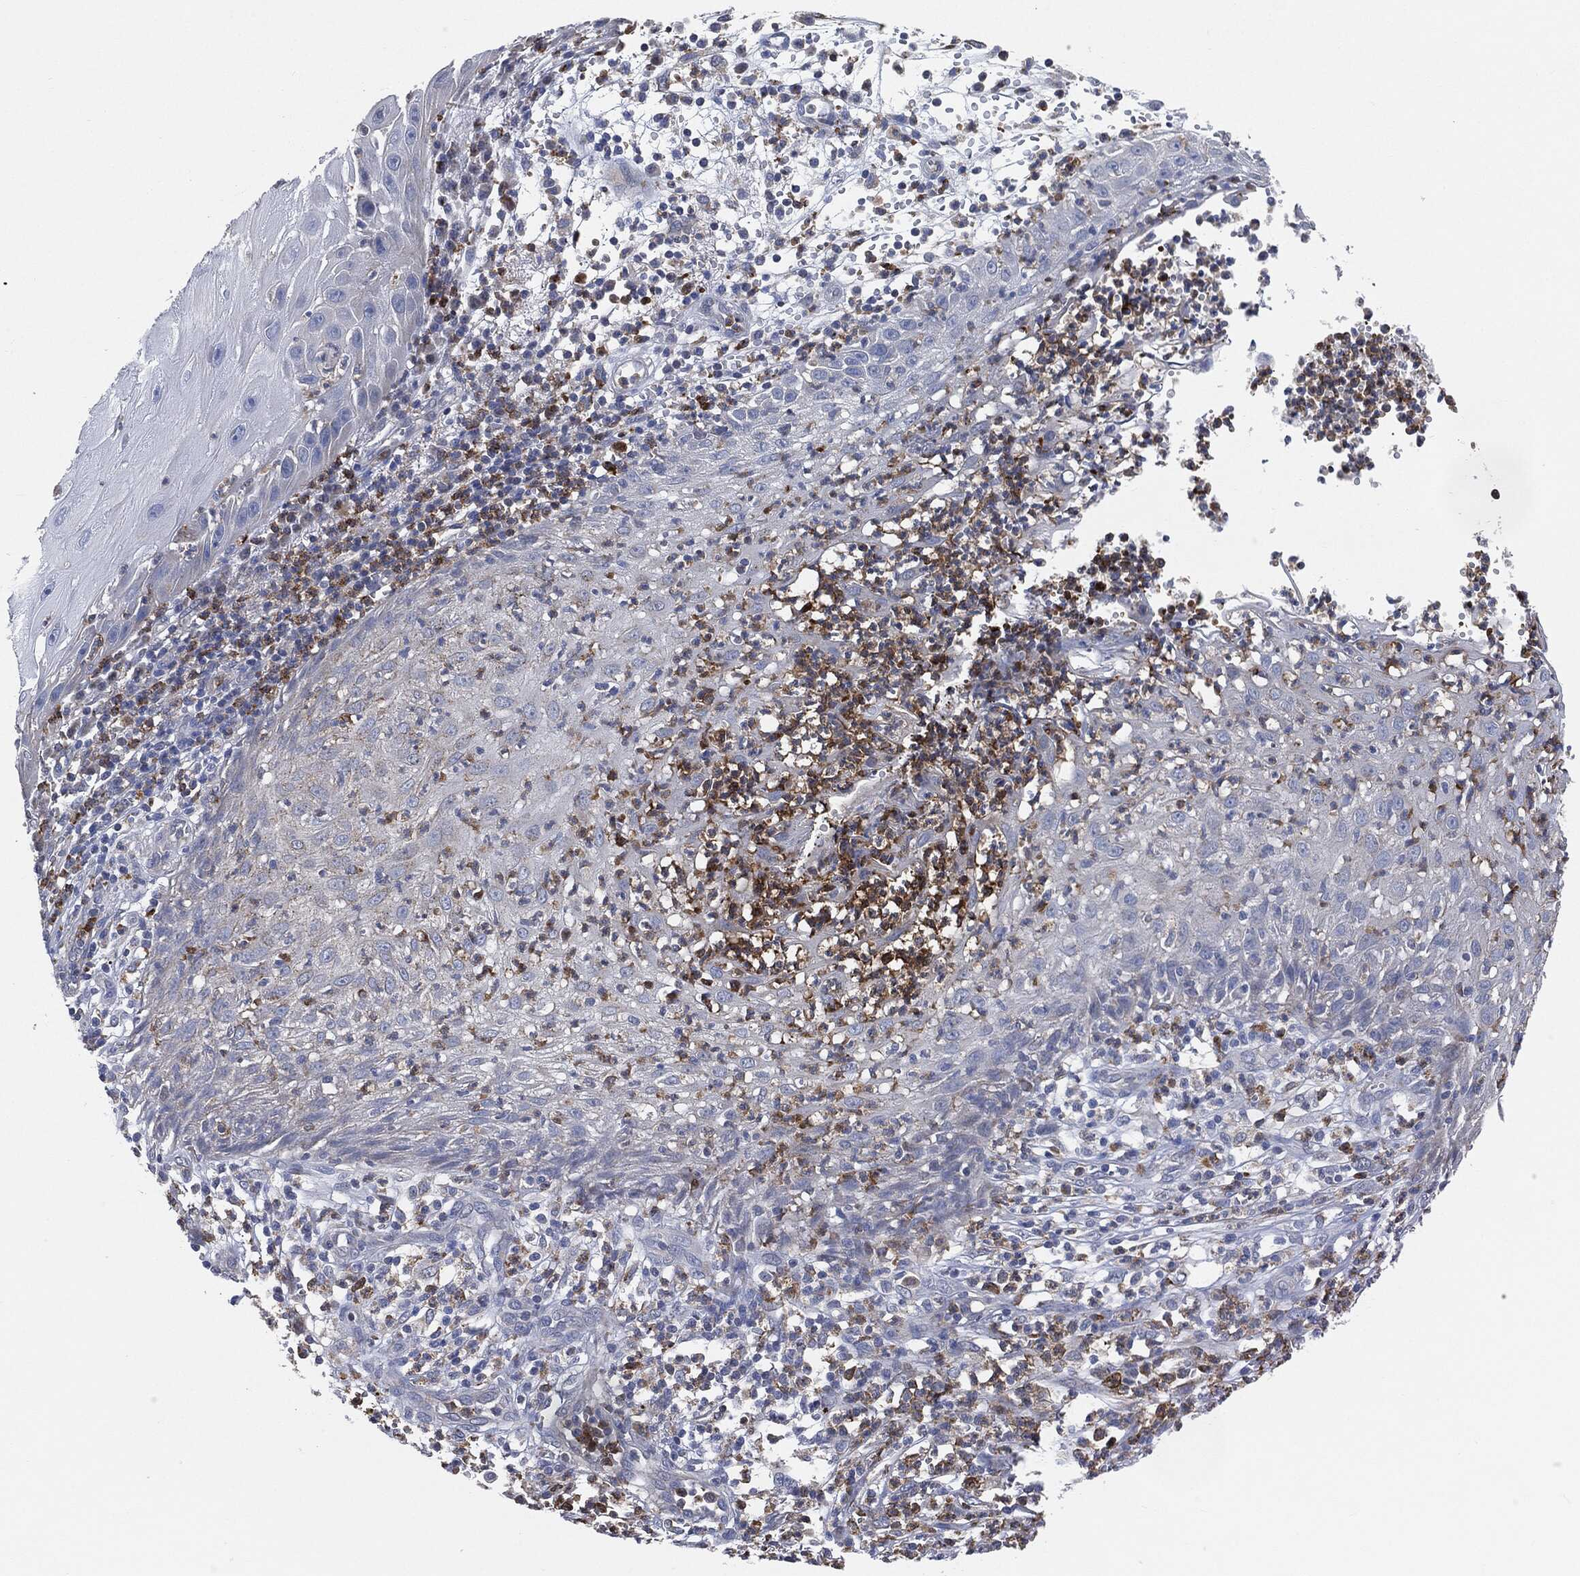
{"staining": {"intensity": "negative", "quantity": "none", "location": "none"}, "tissue": "skin cancer", "cell_type": "Tumor cells", "image_type": "cancer", "snomed": [{"axis": "morphology", "description": "Normal tissue, NOS"}, {"axis": "morphology", "description": "Squamous cell carcinoma, NOS"}, {"axis": "topography", "description": "Skin"}], "caption": "The histopathology image reveals no significant expression in tumor cells of skin squamous cell carcinoma.", "gene": "VSIG4", "patient": {"sex": "male", "age": 79}}